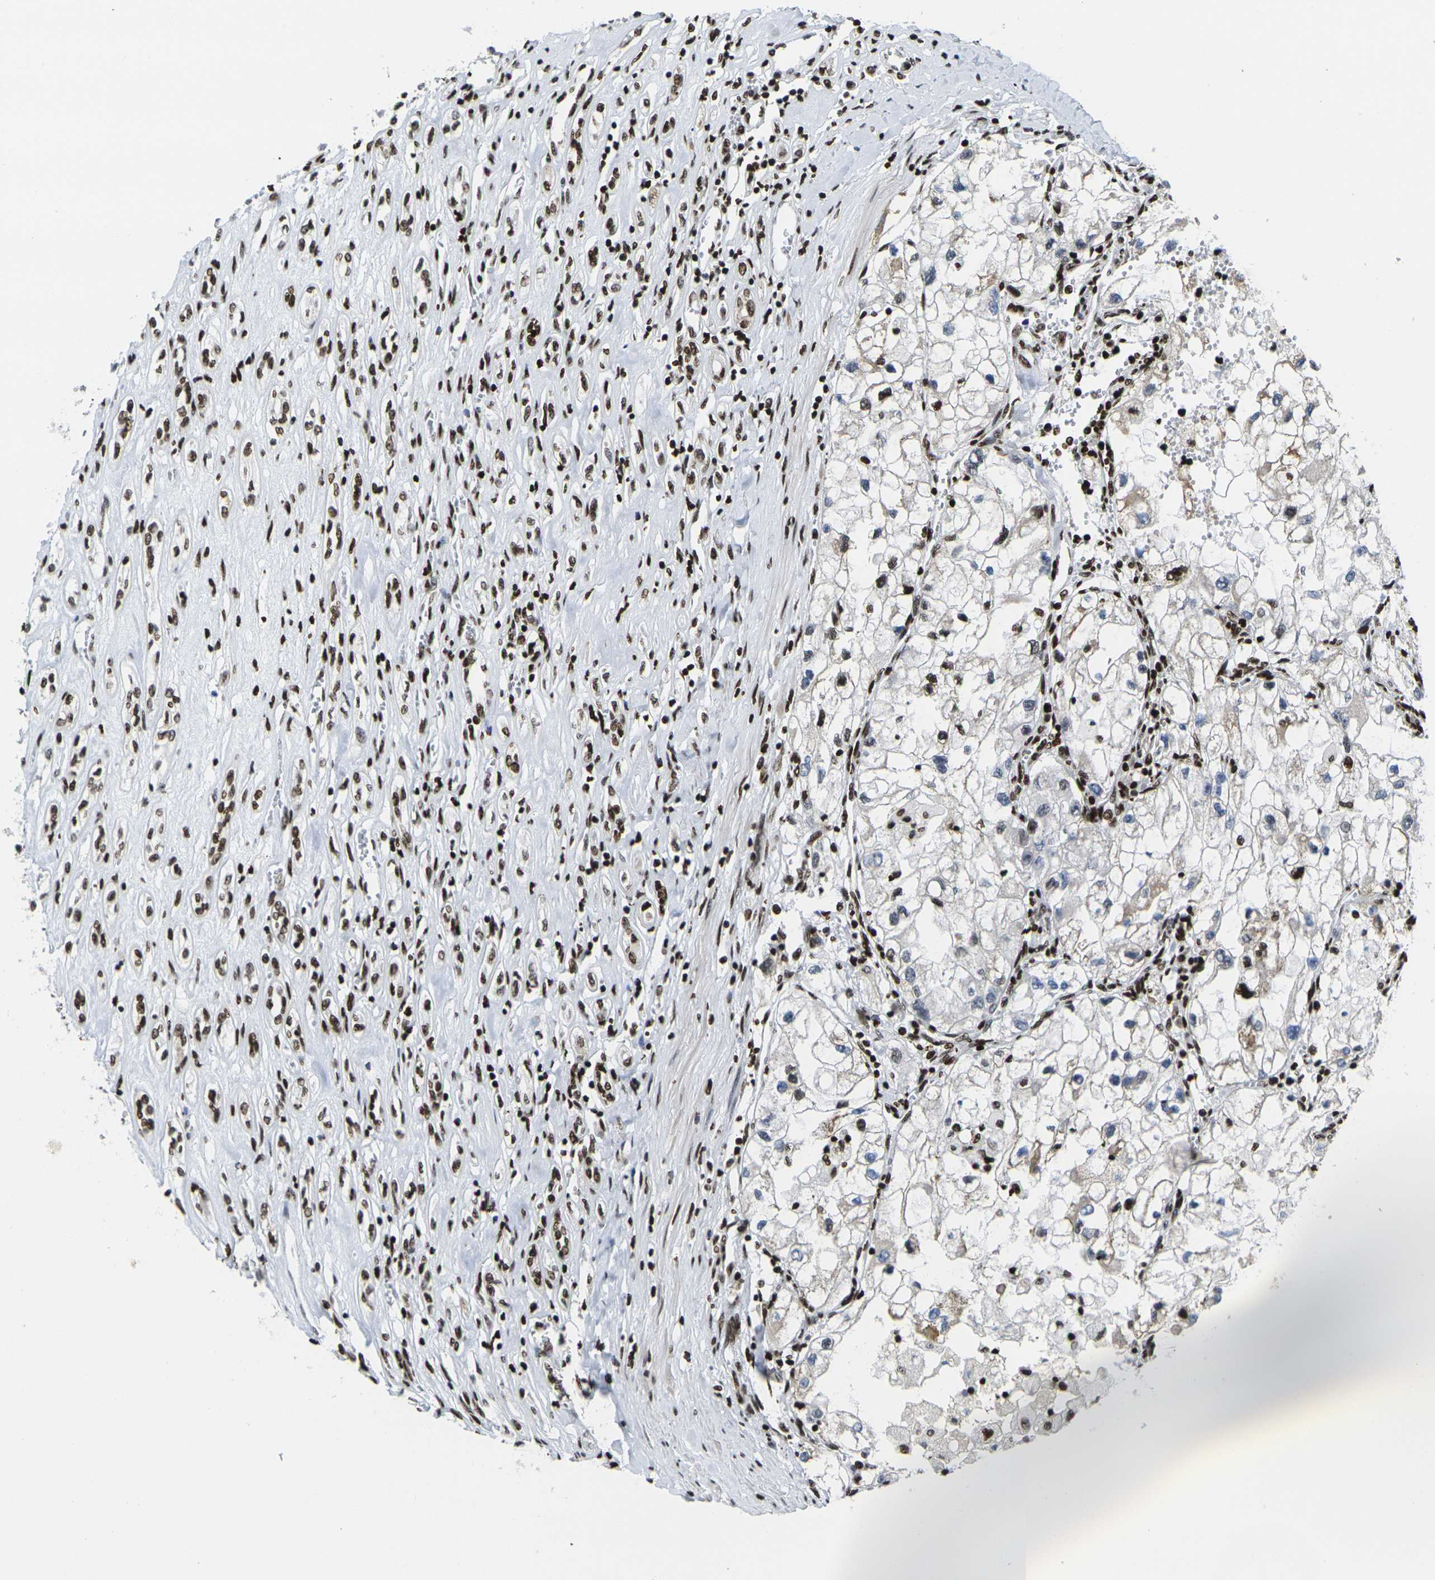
{"staining": {"intensity": "negative", "quantity": "none", "location": "none"}, "tissue": "renal cancer", "cell_type": "Tumor cells", "image_type": "cancer", "snomed": [{"axis": "morphology", "description": "Adenocarcinoma, NOS"}, {"axis": "topography", "description": "Kidney"}], "caption": "Adenocarcinoma (renal) was stained to show a protein in brown. There is no significant positivity in tumor cells.", "gene": "H1-10", "patient": {"sex": "female", "age": 70}}